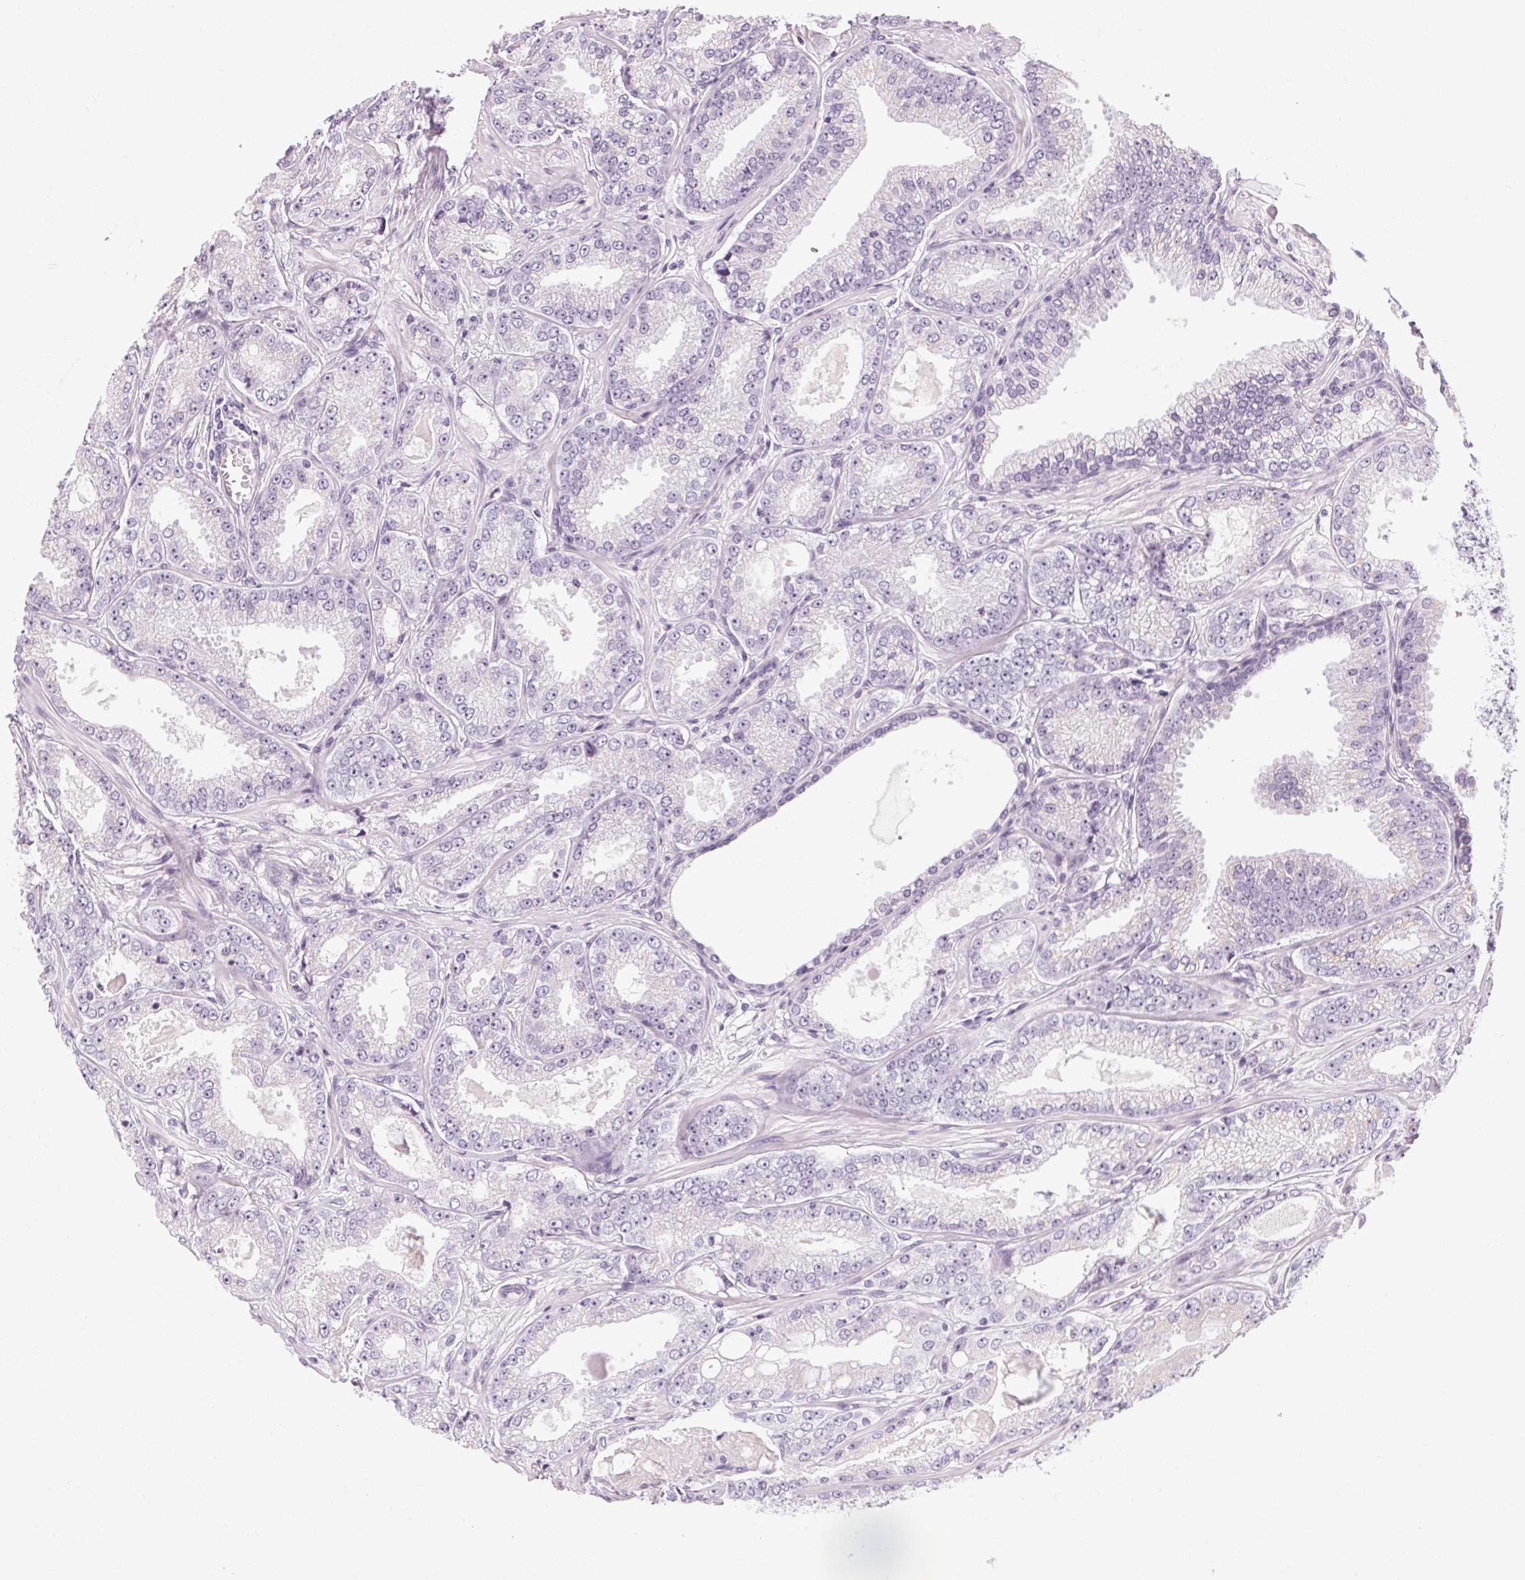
{"staining": {"intensity": "negative", "quantity": "none", "location": "none"}, "tissue": "prostate cancer", "cell_type": "Tumor cells", "image_type": "cancer", "snomed": [{"axis": "morphology", "description": "Adenocarcinoma, NOS"}, {"axis": "topography", "description": "Prostate"}], "caption": "Immunohistochemistry (IHC) of prostate cancer (adenocarcinoma) exhibits no positivity in tumor cells. (DAB (3,3'-diaminobenzidine) IHC visualized using brightfield microscopy, high magnification).", "gene": "POMC", "patient": {"sex": "male", "age": 64}}